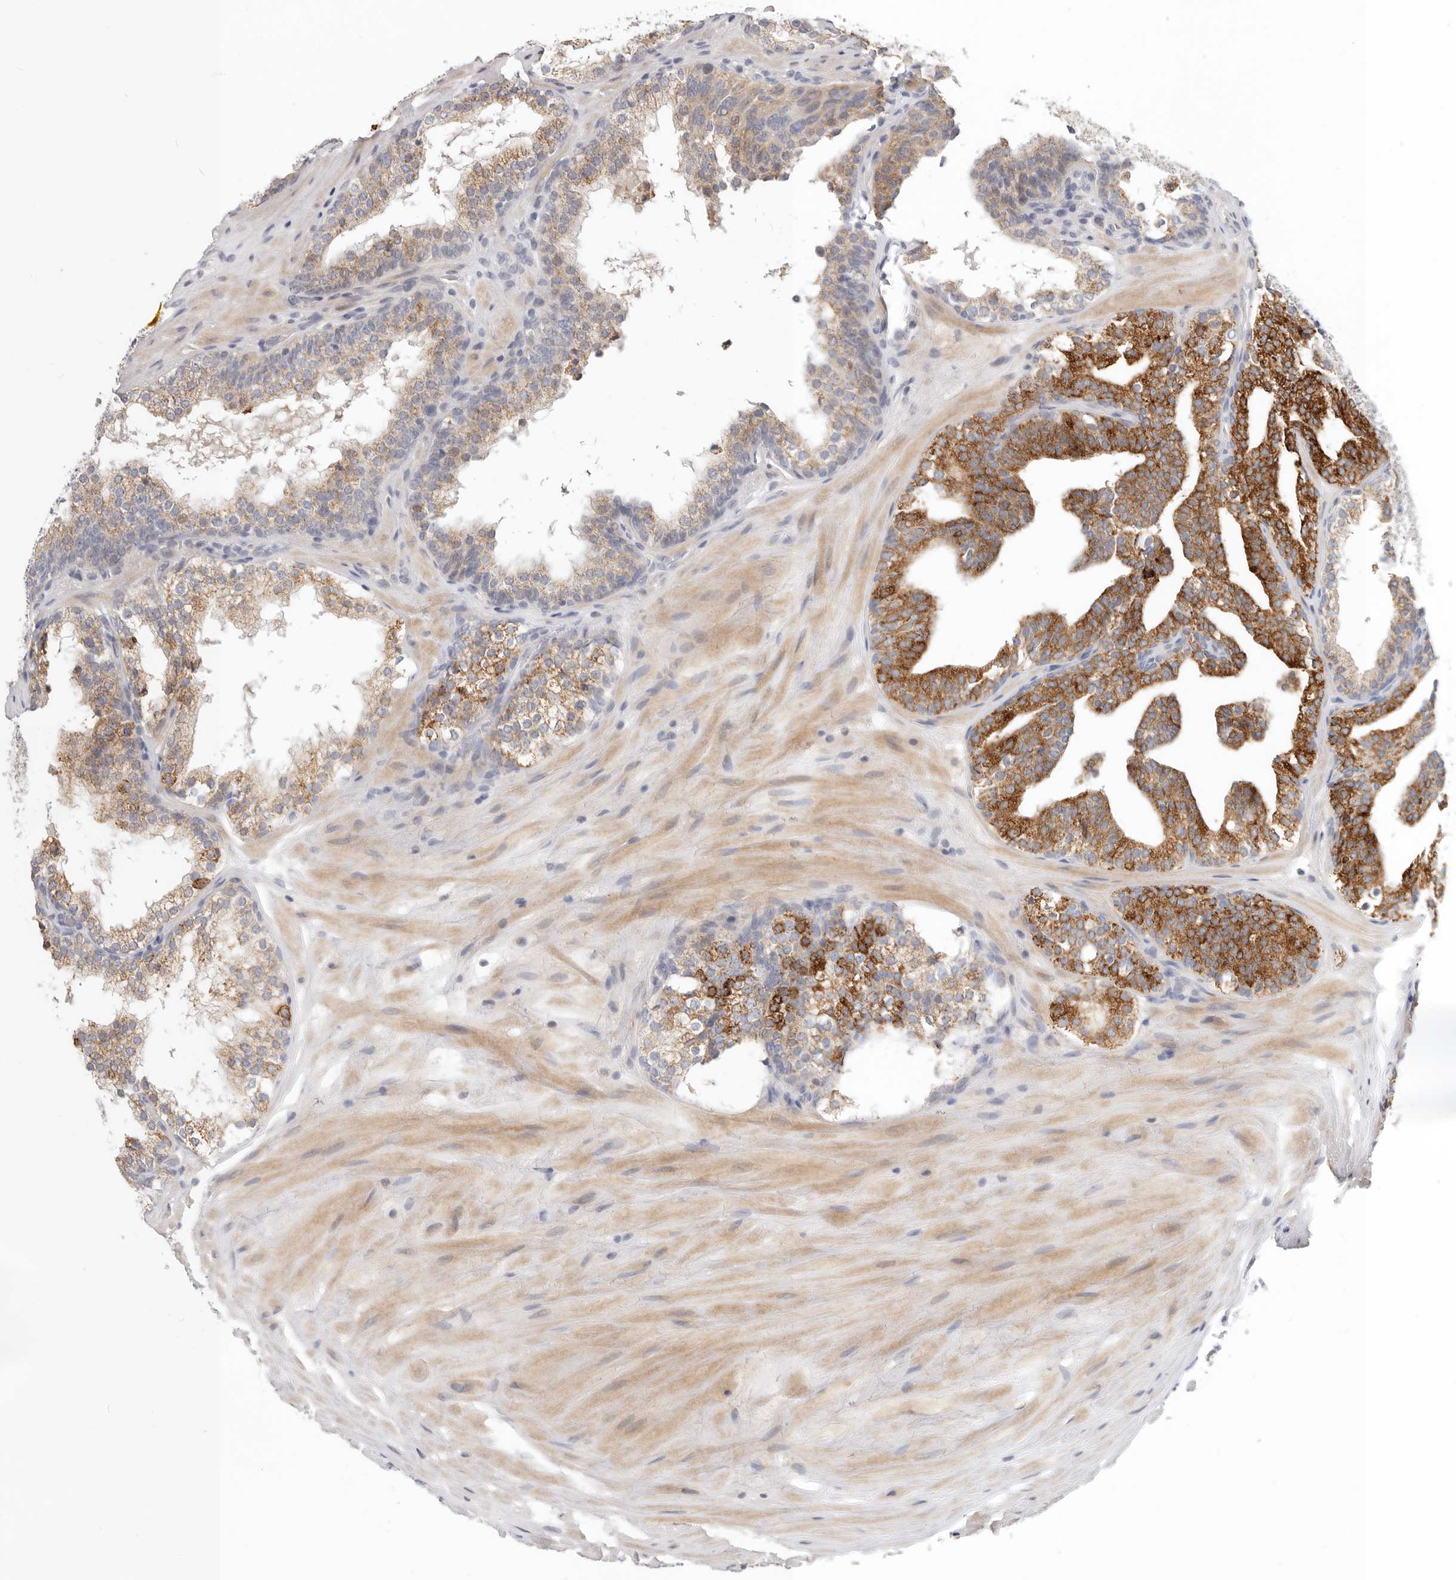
{"staining": {"intensity": "strong", "quantity": "<25%", "location": "cytoplasmic/membranous"}, "tissue": "prostate cancer", "cell_type": "Tumor cells", "image_type": "cancer", "snomed": [{"axis": "morphology", "description": "Adenocarcinoma, High grade"}, {"axis": "topography", "description": "Prostate"}], "caption": "The immunohistochemical stain labels strong cytoplasmic/membranous staining in tumor cells of high-grade adenocarcinoma (prostate) tissue.", "gene": "TFB2M", "patient": {"sex": "male", "age": 56}}